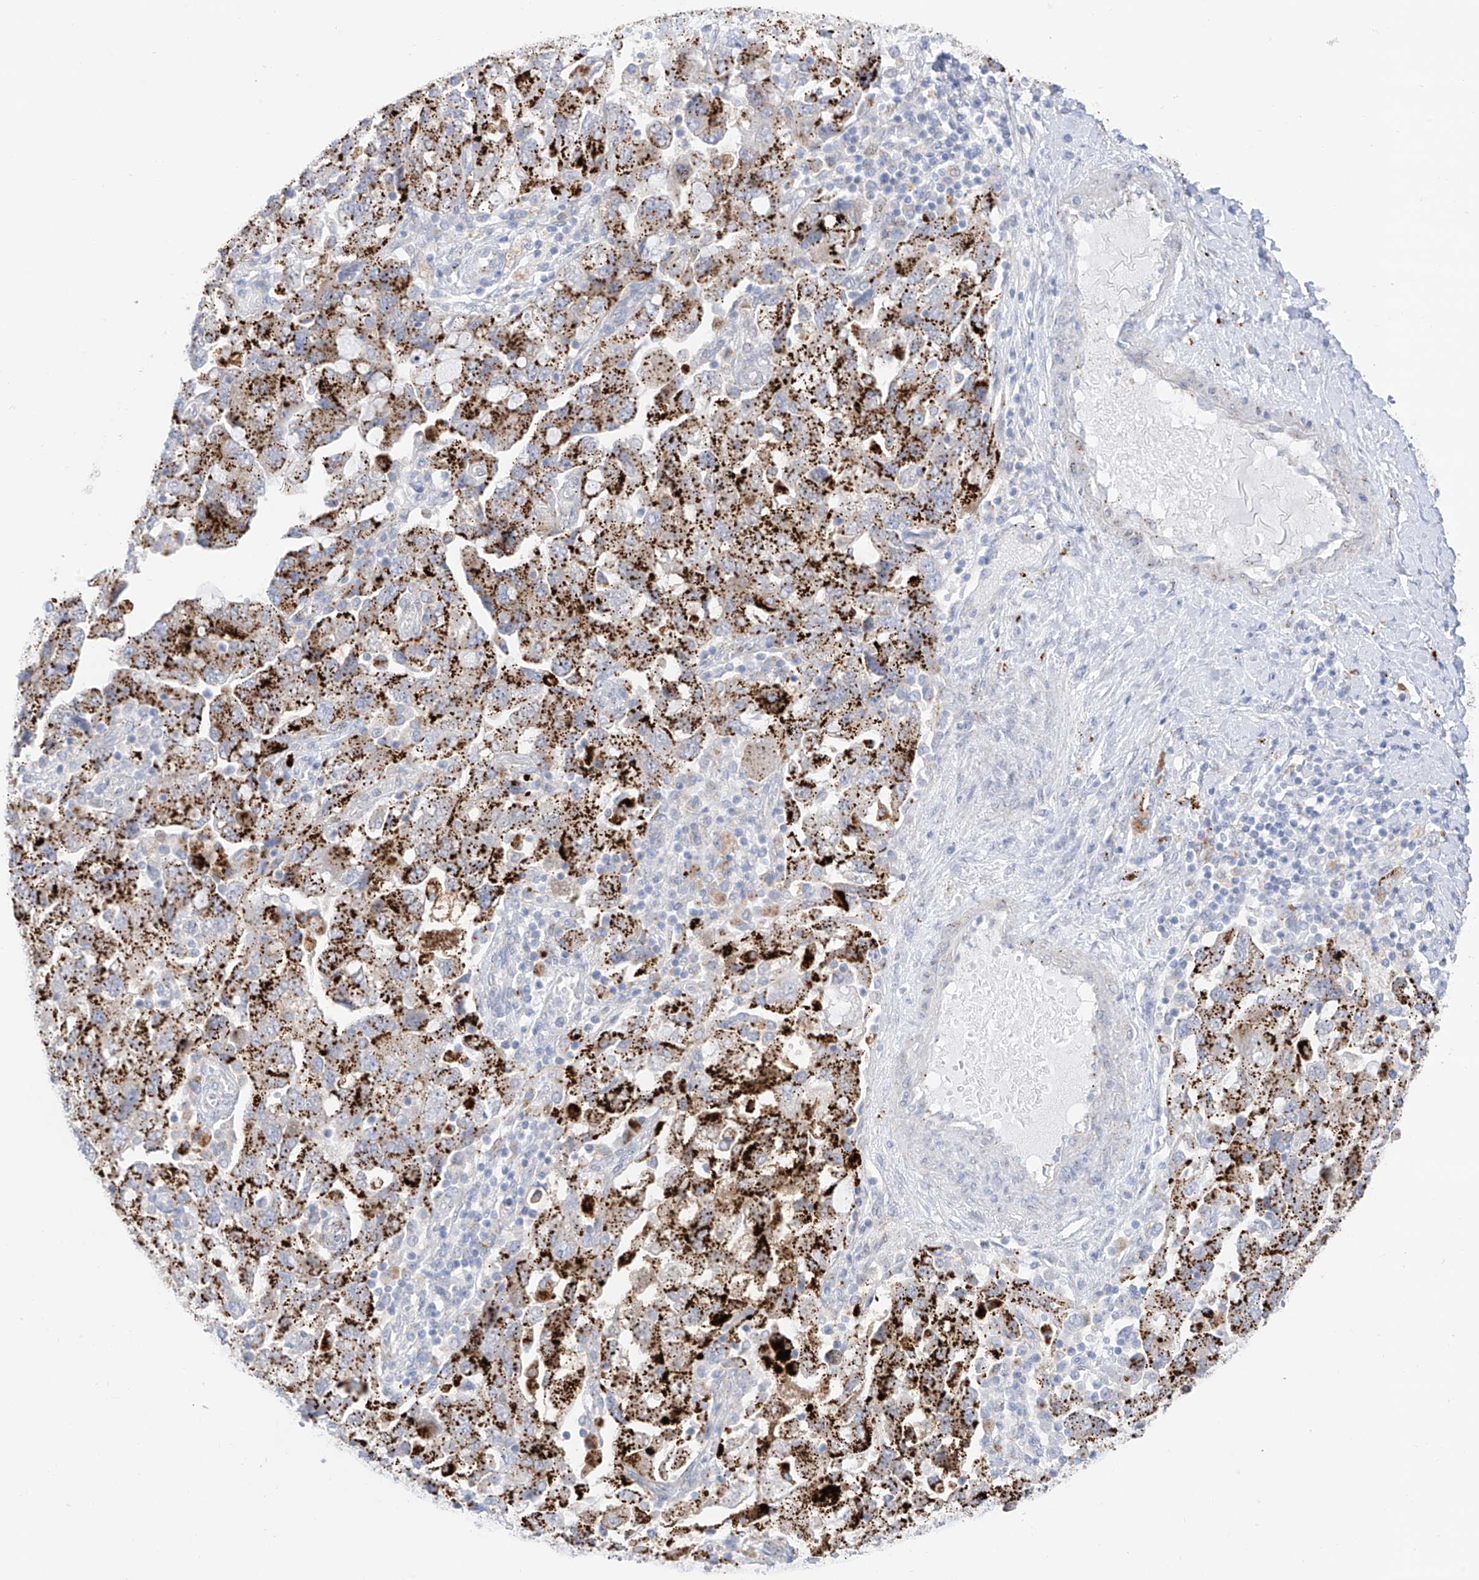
{"staining": {"intensity": "strong", "quantity": ">75%", "location": "cytoplasmic/membranous"}, "tissue": "ovarian cancer", "cell_type": "Tumor cells", "image_type": "cancer", "snomed": [{"axis": "morphology", "description": "Carcinoma, NOS"}, {"axis": "morphology", "description": "Cystadenocarcinoma, serous, NOS"}, {"axis": "topography", "description": "Ovary"}], "caption": "Immunohistochemistry micrograph of human ovarian serous cystadenocarcinoma stained for a protein (brown), which exhibits high levels of strong cytoplasmic/membranous expression in approximately >75% of tumor cells.", "gene": "PSPH", "patient": {"sex": "female", "age": 69}}